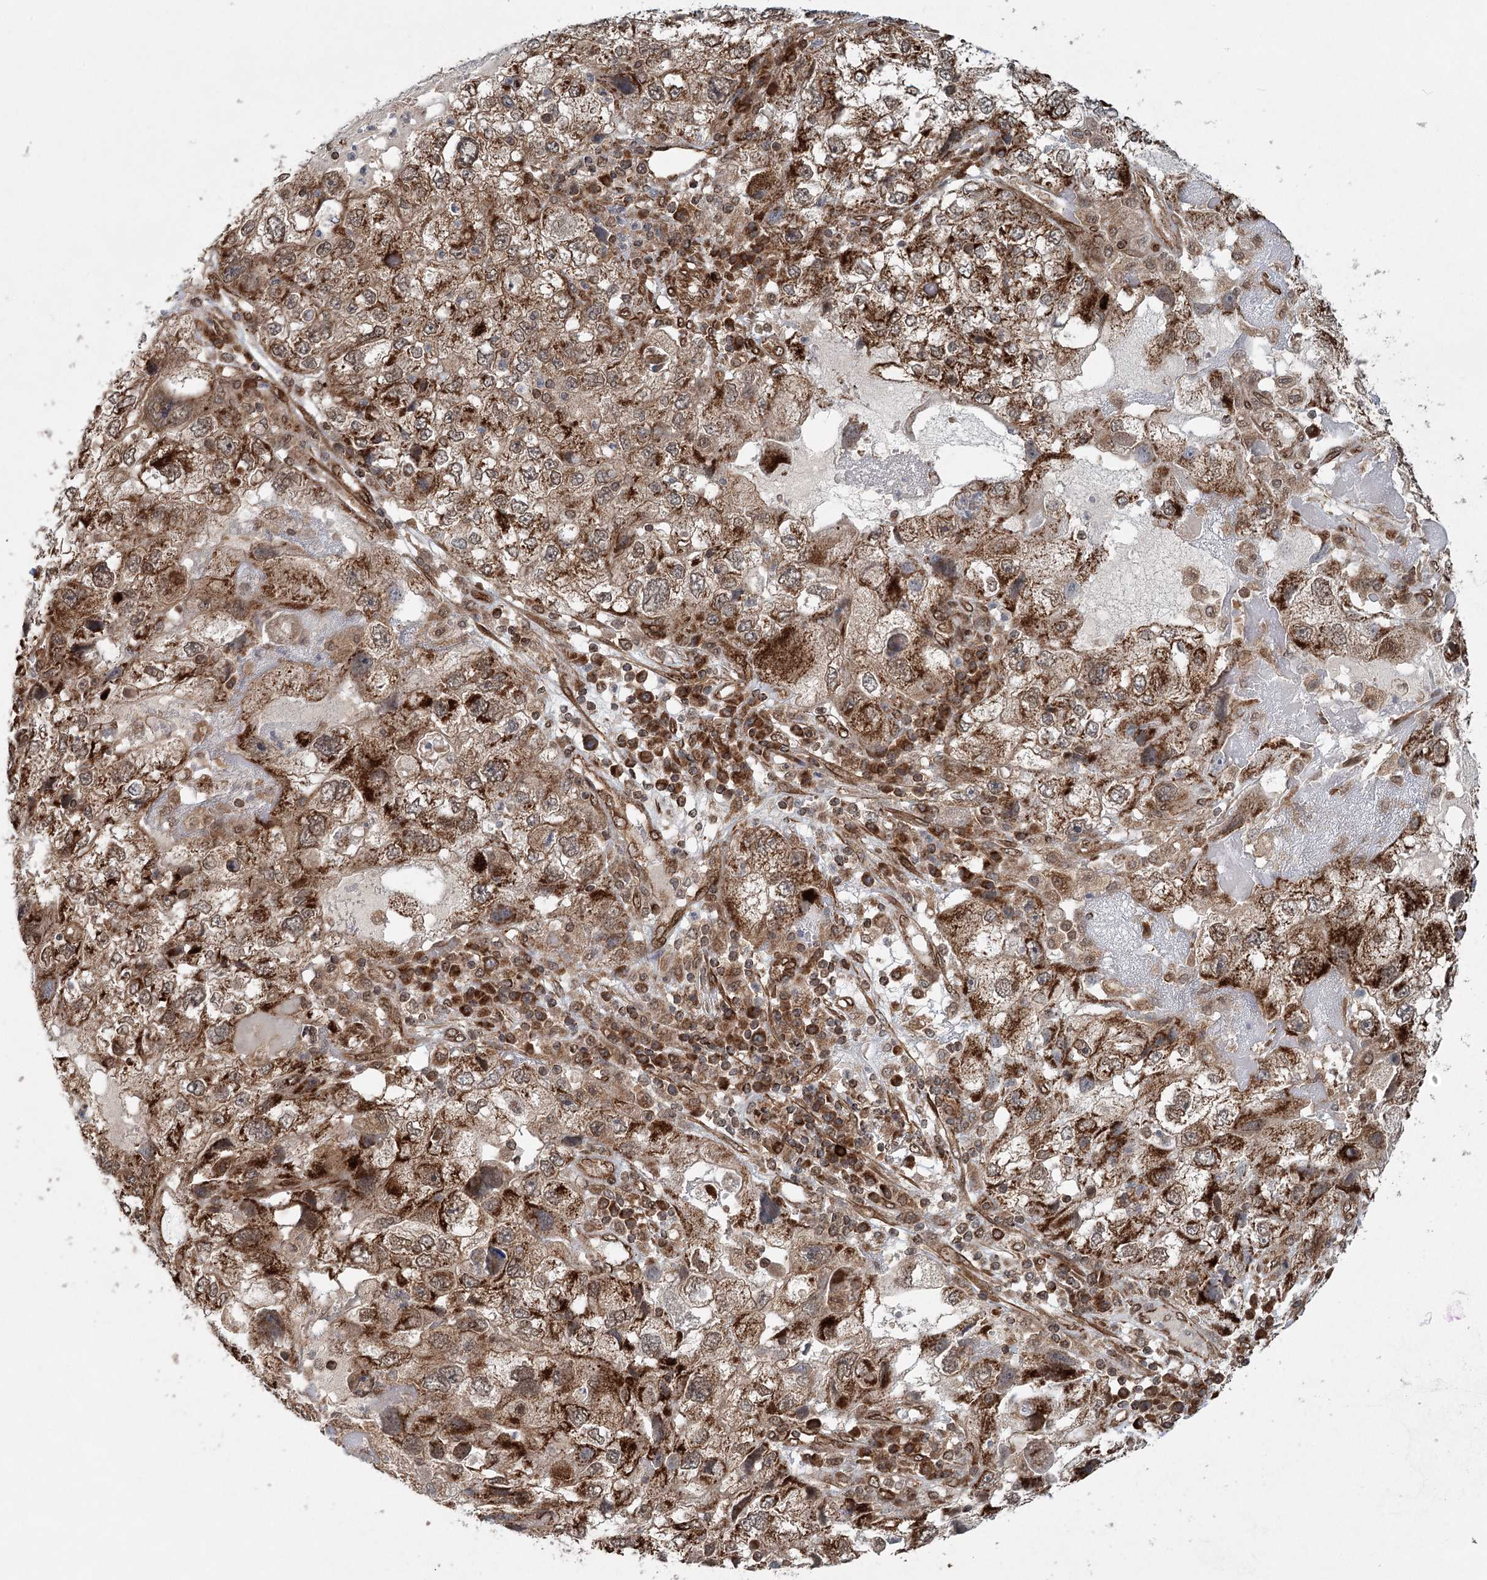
{"staining": {"intensity": "moderate", "quantity": ">75%", "location": "cytoplasmic/membranous"}, "tissue": "endometrial cancer", "cell_type": "Tumor cells", "image_type": "cancer", "snomed": [{"axis": "morphology", "description": "Adenocarcinoma, NOS"}, {"axis": "topography", "description": "Endometrium"}], "caption": "The image displays staining of endometrial cancer (adenocarcinoma), revealing moderate cytoplasmic/membranous protein expression (brown color) within tumor cells. Nuclei are stained in blue.", "gene": "BCKDHA", "patient": {"sex": "female", "age": 49}}